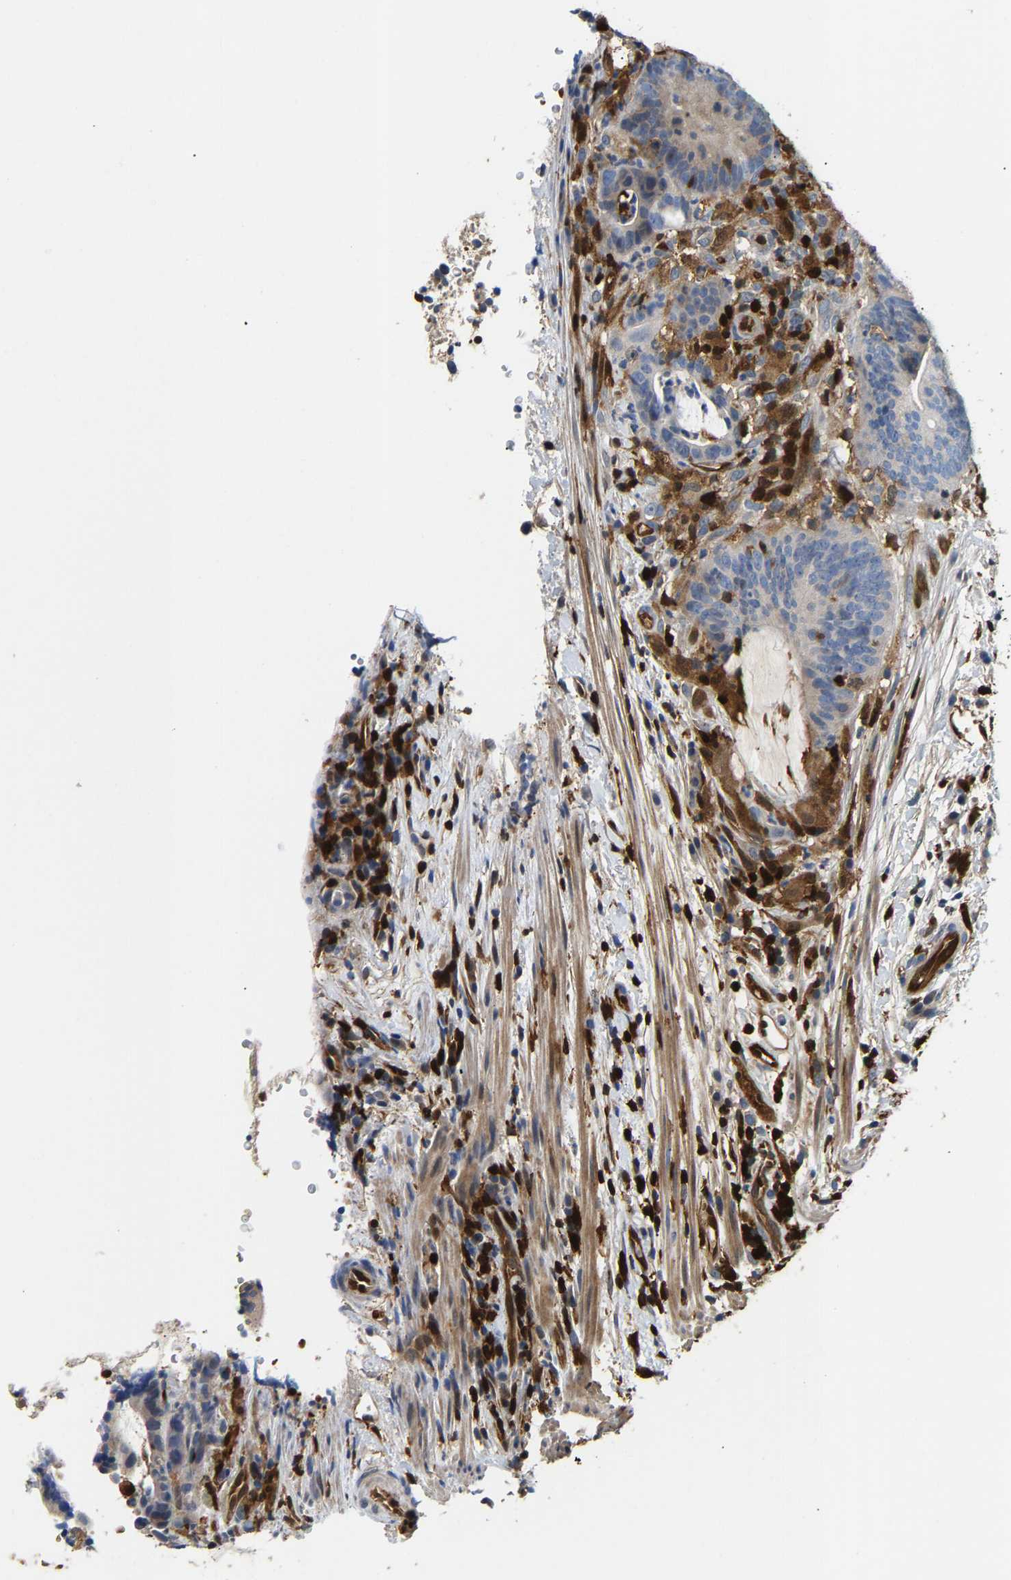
{"staining": {"intensity": "negative", "quantity": "none", "location": "none"}, "tissue": "colorectal cancer", "cell_type": "Tumor cells", "image_type": "cancer", "snomed": [{"axis": "morphology", "description": "Adenocarcinoma, NOS"}, {"axis": "topography", "description": "Colon"}], "caption": "High magnification brightfield microscopy of colorectal adenocarcinoma stained with DAB (brown) and counterstained with hematoxylin (blue): tumor cells show no significant expression.", "gene": "GIMAP7", "patient": {"sex": "female", "age": 66}}